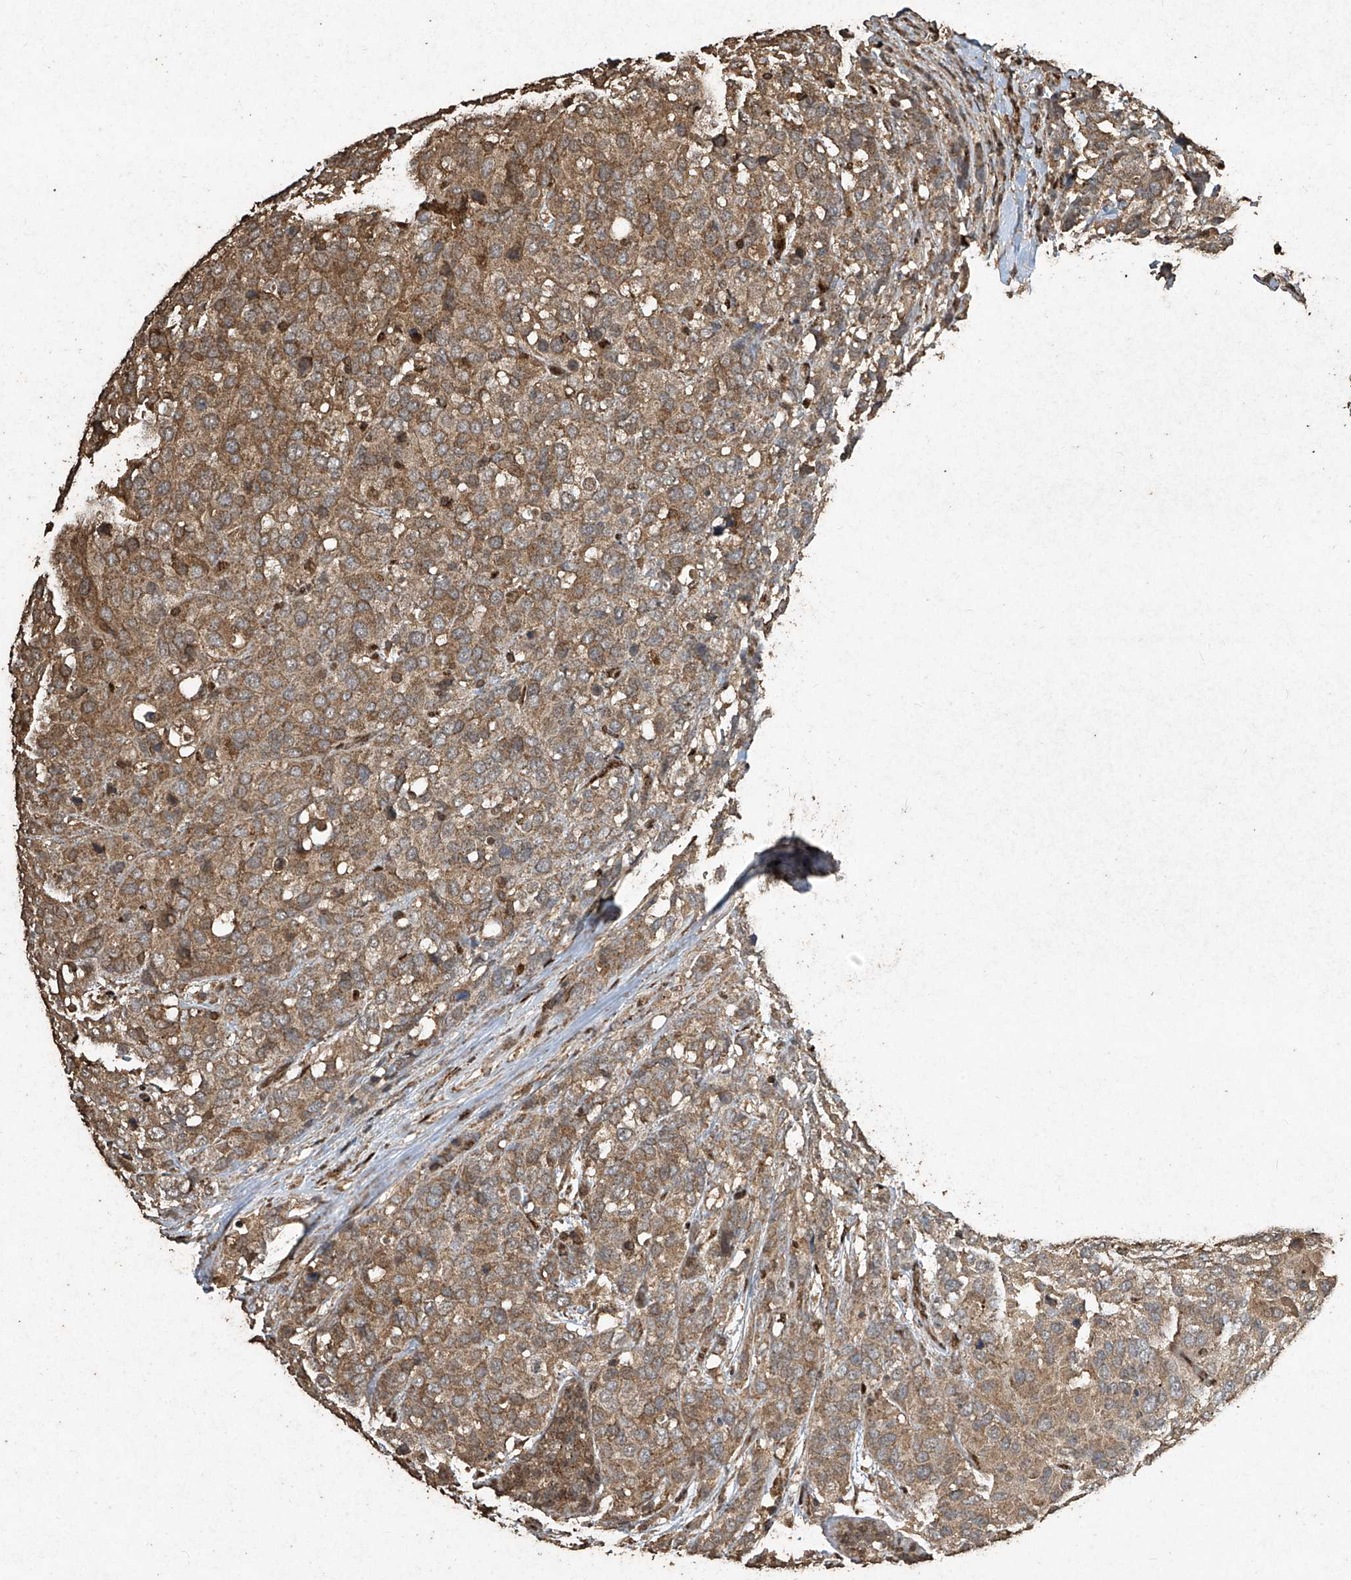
{"staining": {"intensity": "moderate", "quantity": "25%-75%", "location": "cytoplasmic/membranous"}, "tissue": "breast cancer", "cell_type": "Tumor cells", "image_type": "cancer", "snomed": [{"axis": "morphology", "description": "Lobular carcinoma"}, {"axis": "topography", "description": "Breast"}], "caption": "Breast cancer (lobular carcinoma) was stained to show a protein in brown. There is medium levels of moderate cytoplasmic/membranous staining in about 25%-75% of tumor cells.", "gene": "ERBB3", "patient": {"sex": "female", "age": 59}}